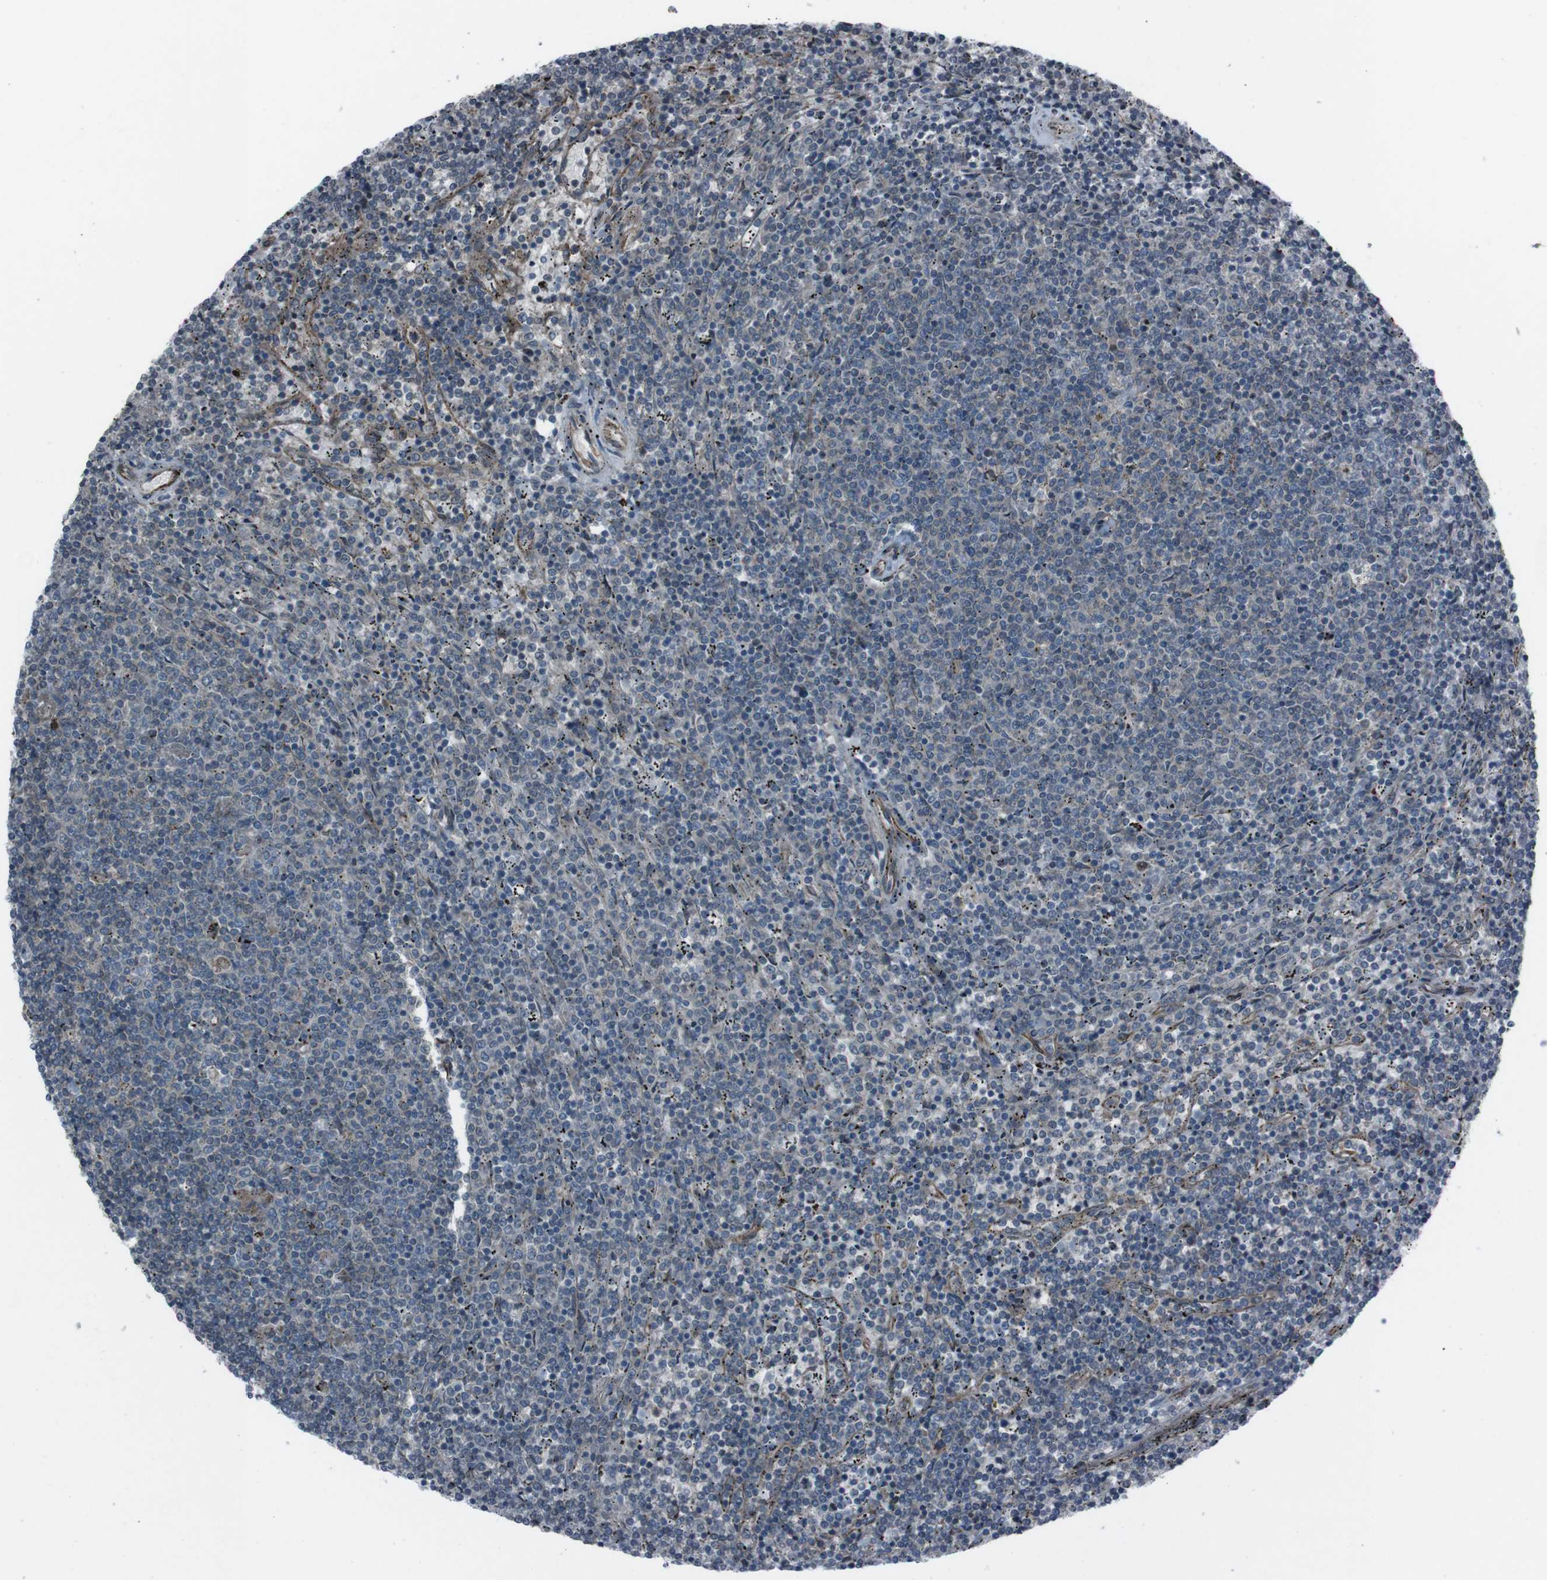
{"staining": {"intensity": "negative", "quantity": "none", "location": "none"}, "tissue": "lymphoma", "cell_type": "Tumor cells", "image_type": "cancer", "snomed": [{"axis": "morphology", "description": "Malignant lymphoma, non-Hodgkin's type, Low grade"}, {"axis": "topography", "description": "Spleen"}], "caption": "The IHC image has no significant positivity in tumor cells of lymphoma tissue.", "gene": "SS18L1", "patient": {"sex": "female", "age": 50}}